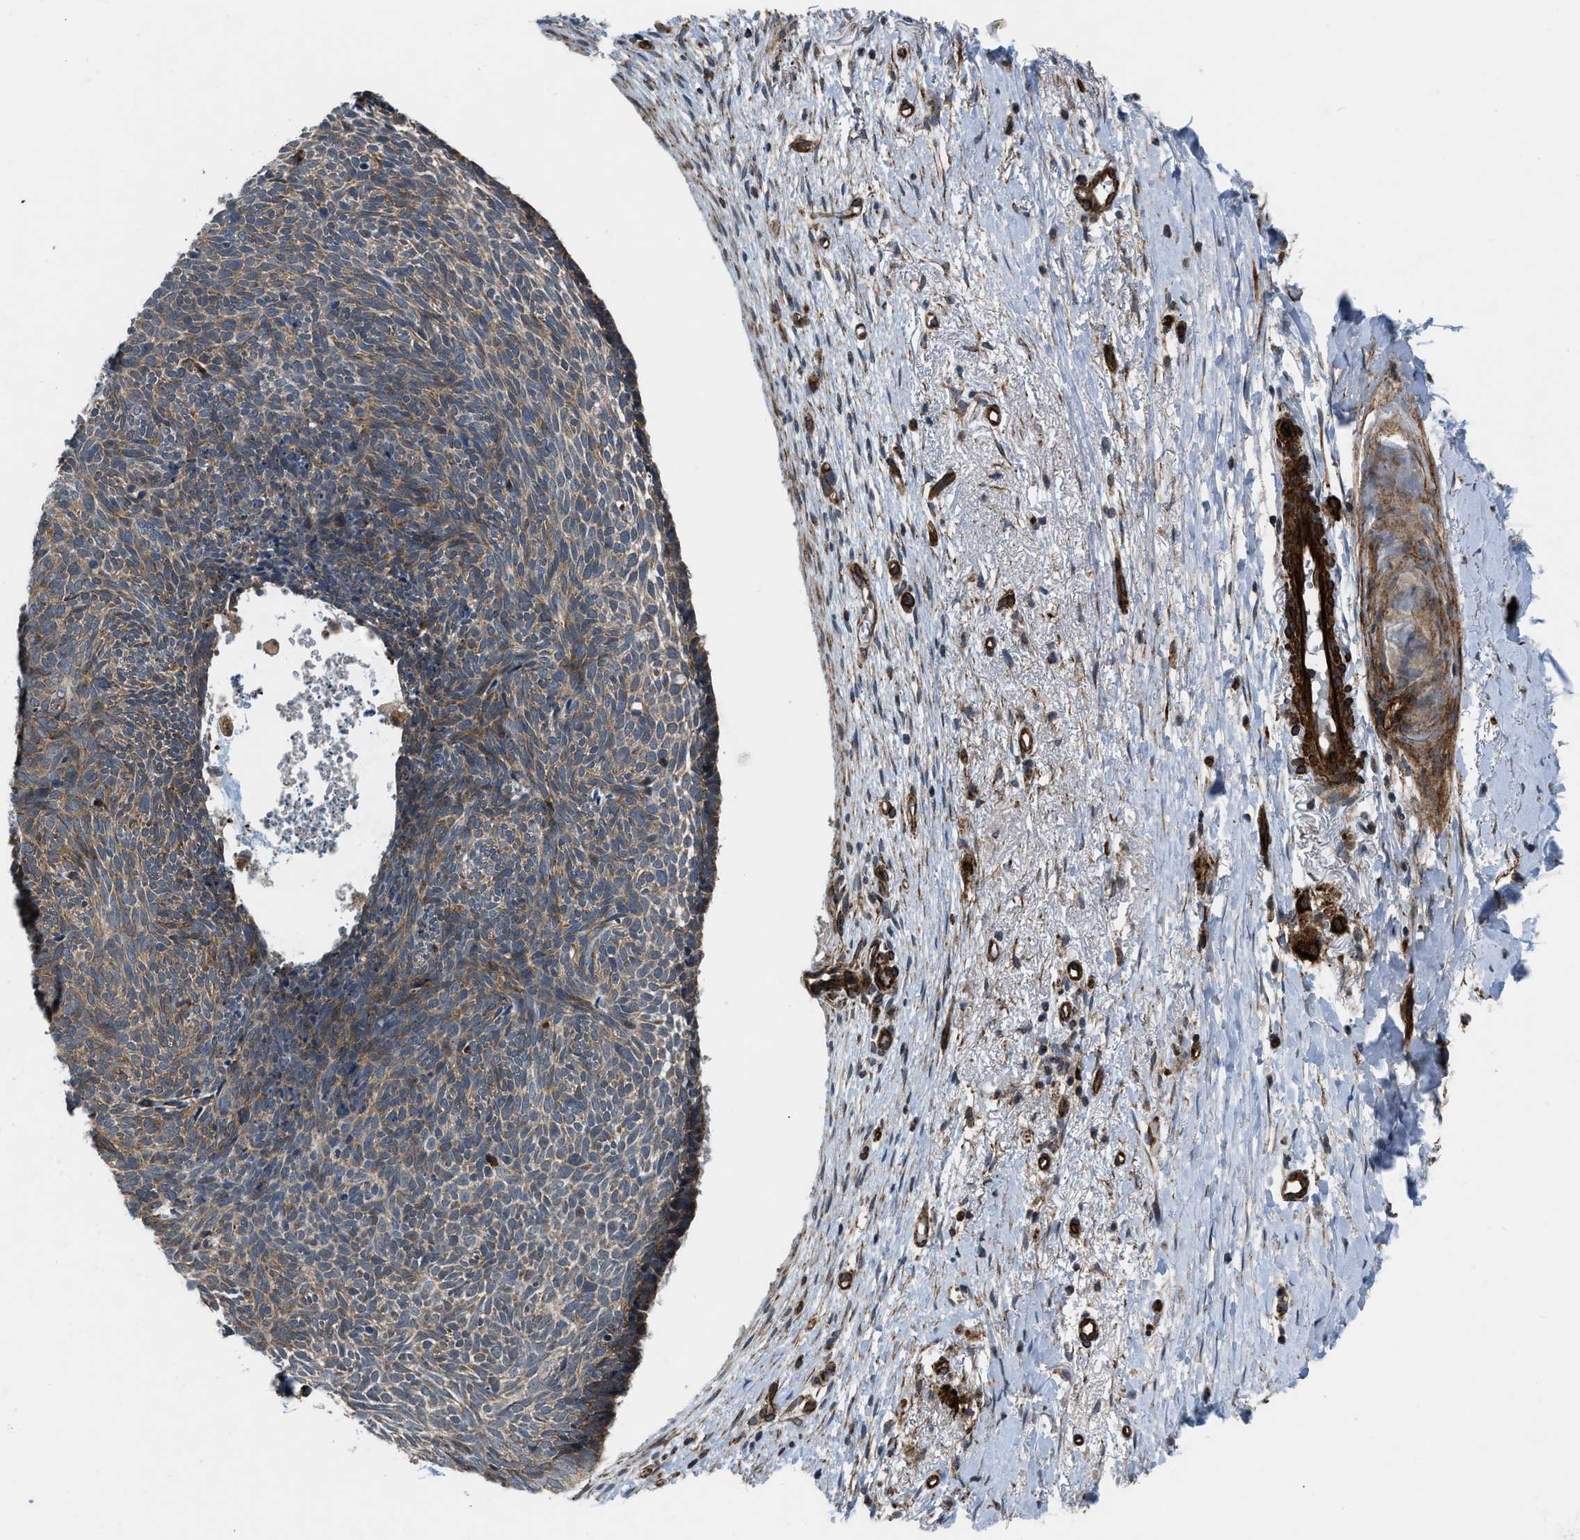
{"staining": {"intensity": "moderate", "quantity": ">75%", "location": "cytoplasmic/membranous"}, "tissue": "skin cancer", "cell_type": "Tumor cells", "image_type": "cancer", "snomed": [{"axis": "morphology", "description": "Basal cell carcinoma"}, {"axis": "topography", "description": "Skin"}], "caption": "The image reveals staining of skin cancer, revealing moderate cytoplasmic/membranous protein expression (brown color) within tumor cells. (brown staining indicates protein expression, while blue staining denotes nuclei).", "gene": "GSDME", "patient": {"sex": "female", "age": 84}}